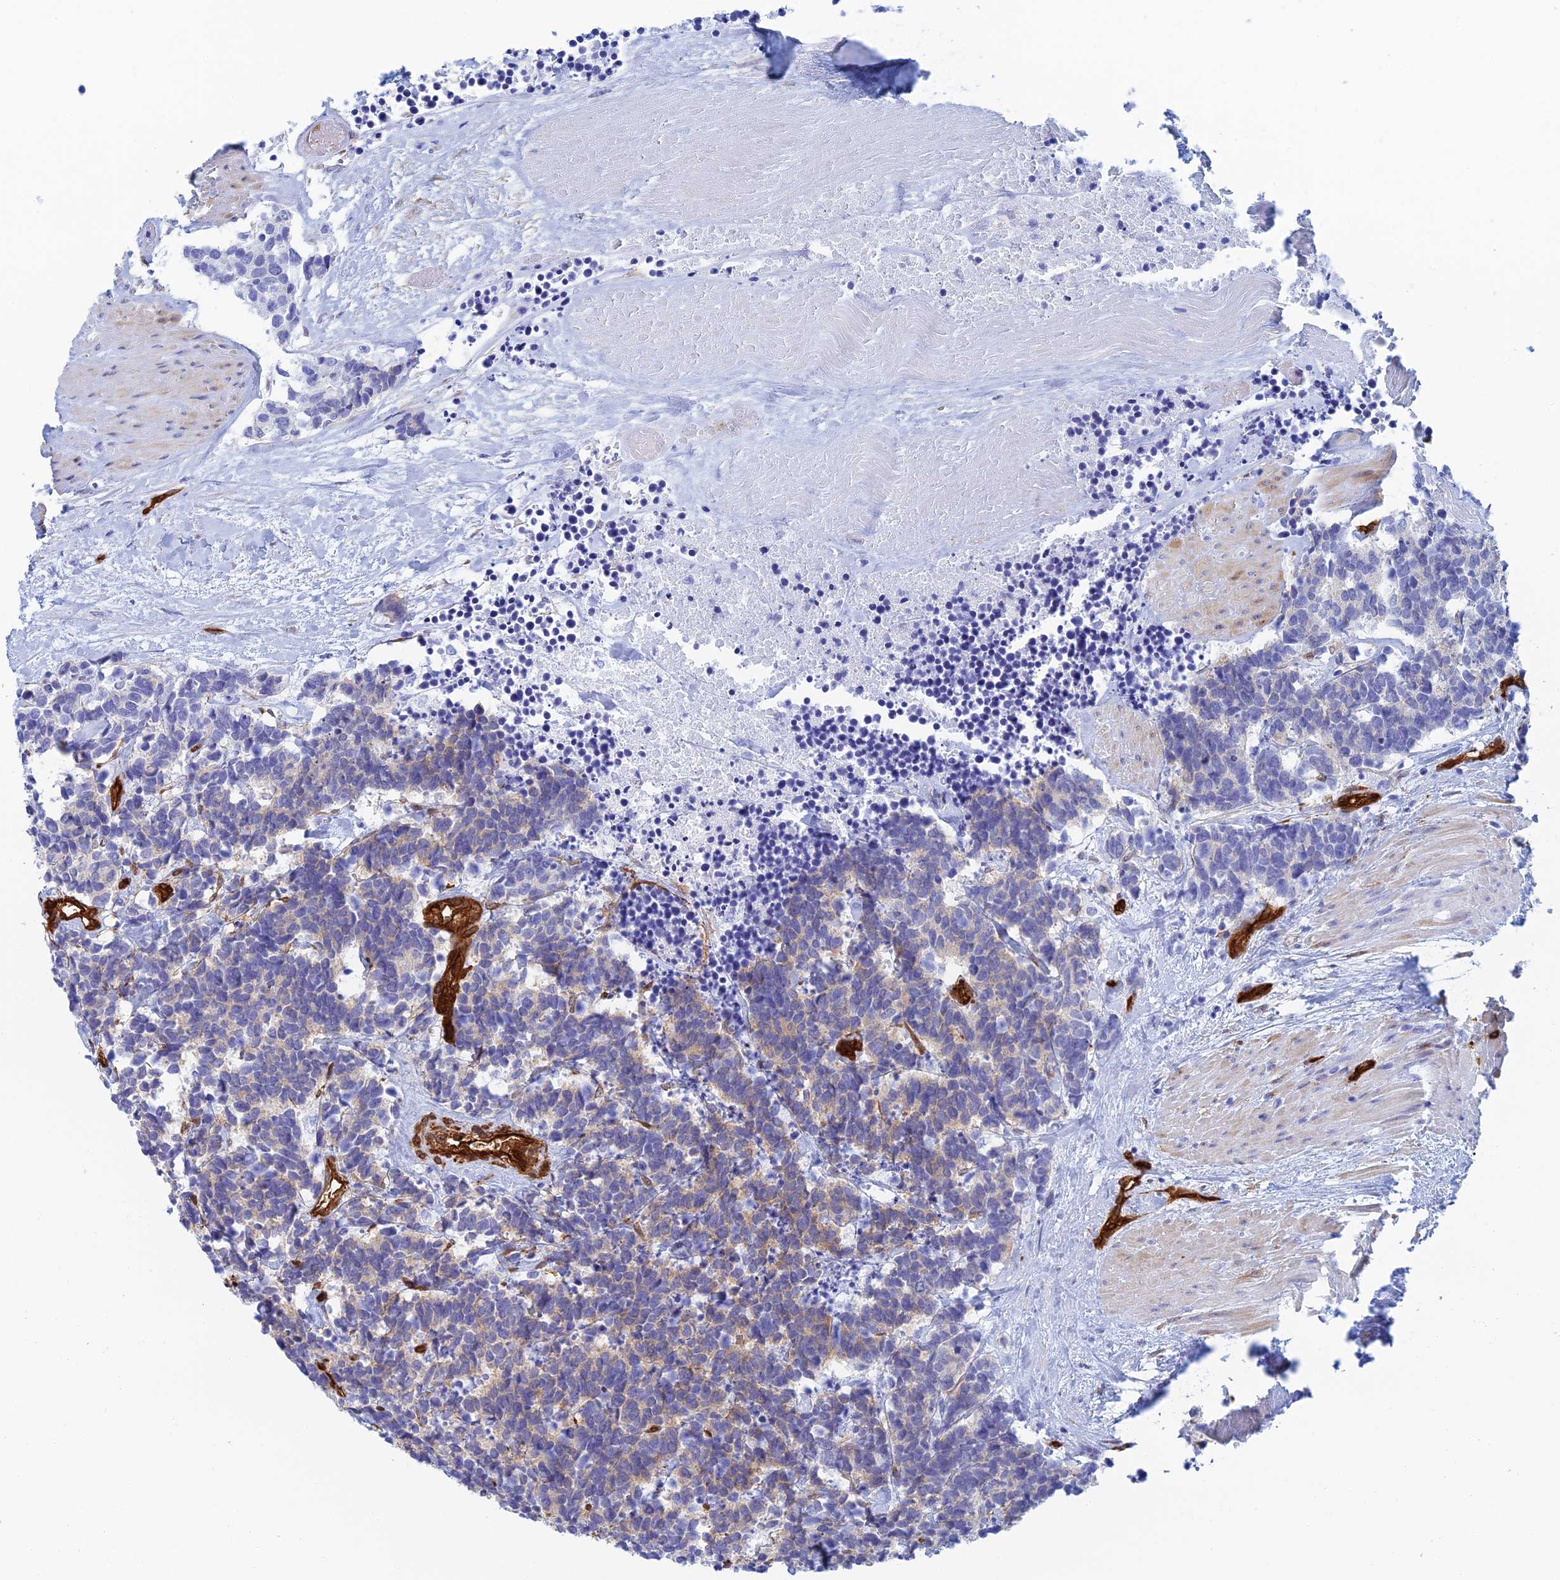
{"staining": {"intensity": "weak", "quantity": "<25%", "location": "cytoplasmic/membranous"}, "tissue": "carcinoid", "cell_type": "Tumor cells", "image_type": "cancer", "snomed": [{"axis": "morphology", "description": "Carcinoma, NOS"}, {"axis": "morphology", "description": "Carcinoid, malignant, NOS"}, {"axis": "topography", "description": "Urinary bladder"}], "caption": "This micrograph is of carcinoid stained with immunohistochemistry to label a protein in brown with the nuclei are counter-stained blue. There is no expression in tumor cells.", "gene": "CRIP2", "patient": {"sex": "male", "age": 57}}